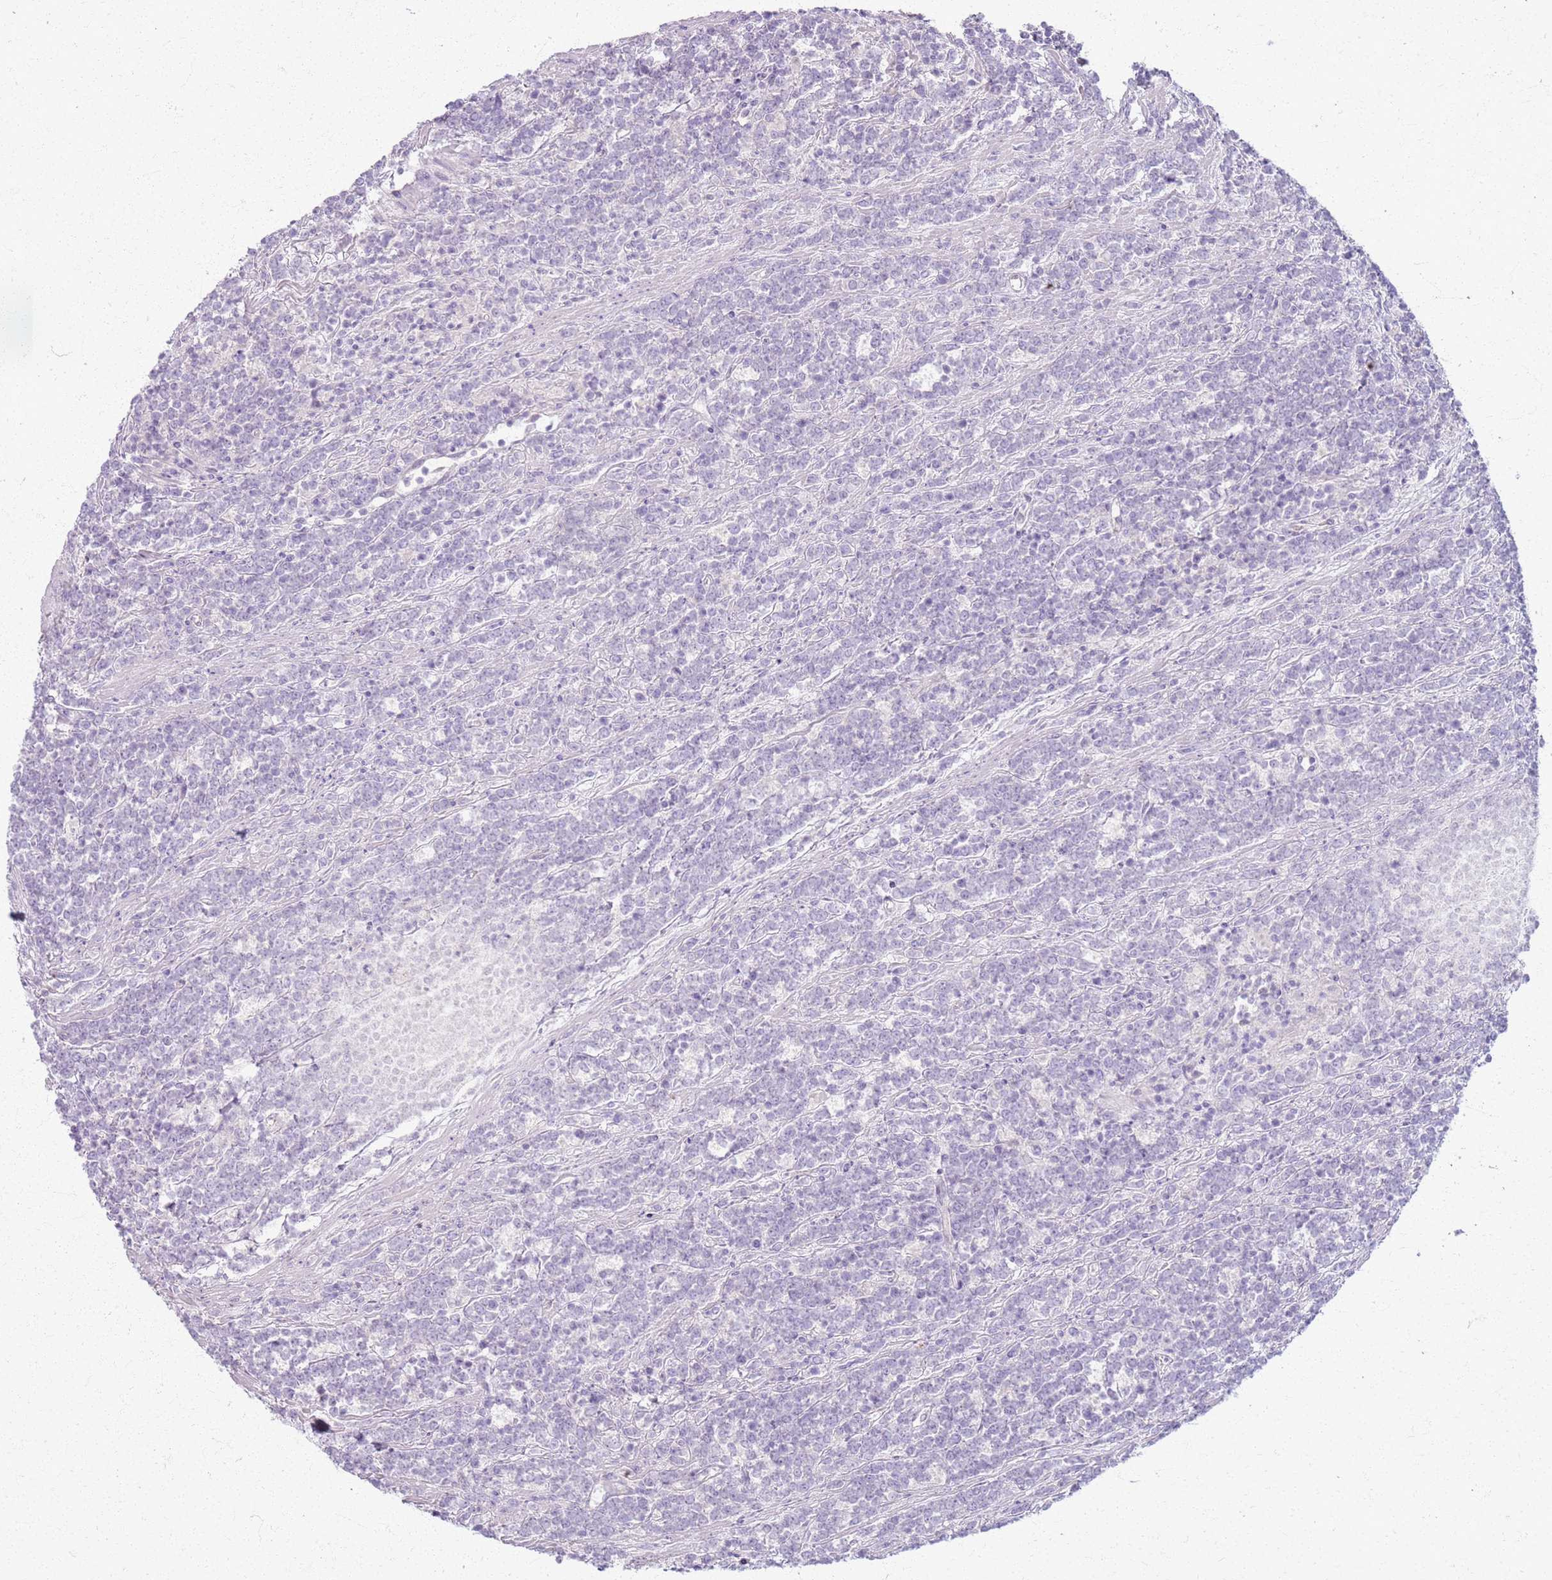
{"staining": {"intensity": "negative", "quantity": "none", "location": "none"}, "tissue": "lymphoma", "cell_type": "Tumor cells", "image_type": "cancer", "snomed": [{"axis": "morphology", "description": "Malignant lymphoma, non-Hodgkin's type, High grade"}, {"axis": "topography", "description": "Small intestine"}, {"axis": "topography", "description": "Colon"}], "caption": "Immunohistochemical staining of malignant lymphoma, non-Hodgkin's type (high-grade) displays no significant expression in tumor cells.", "gene": "CSRP3", "patient": {"sex": "male", "age": 8}}